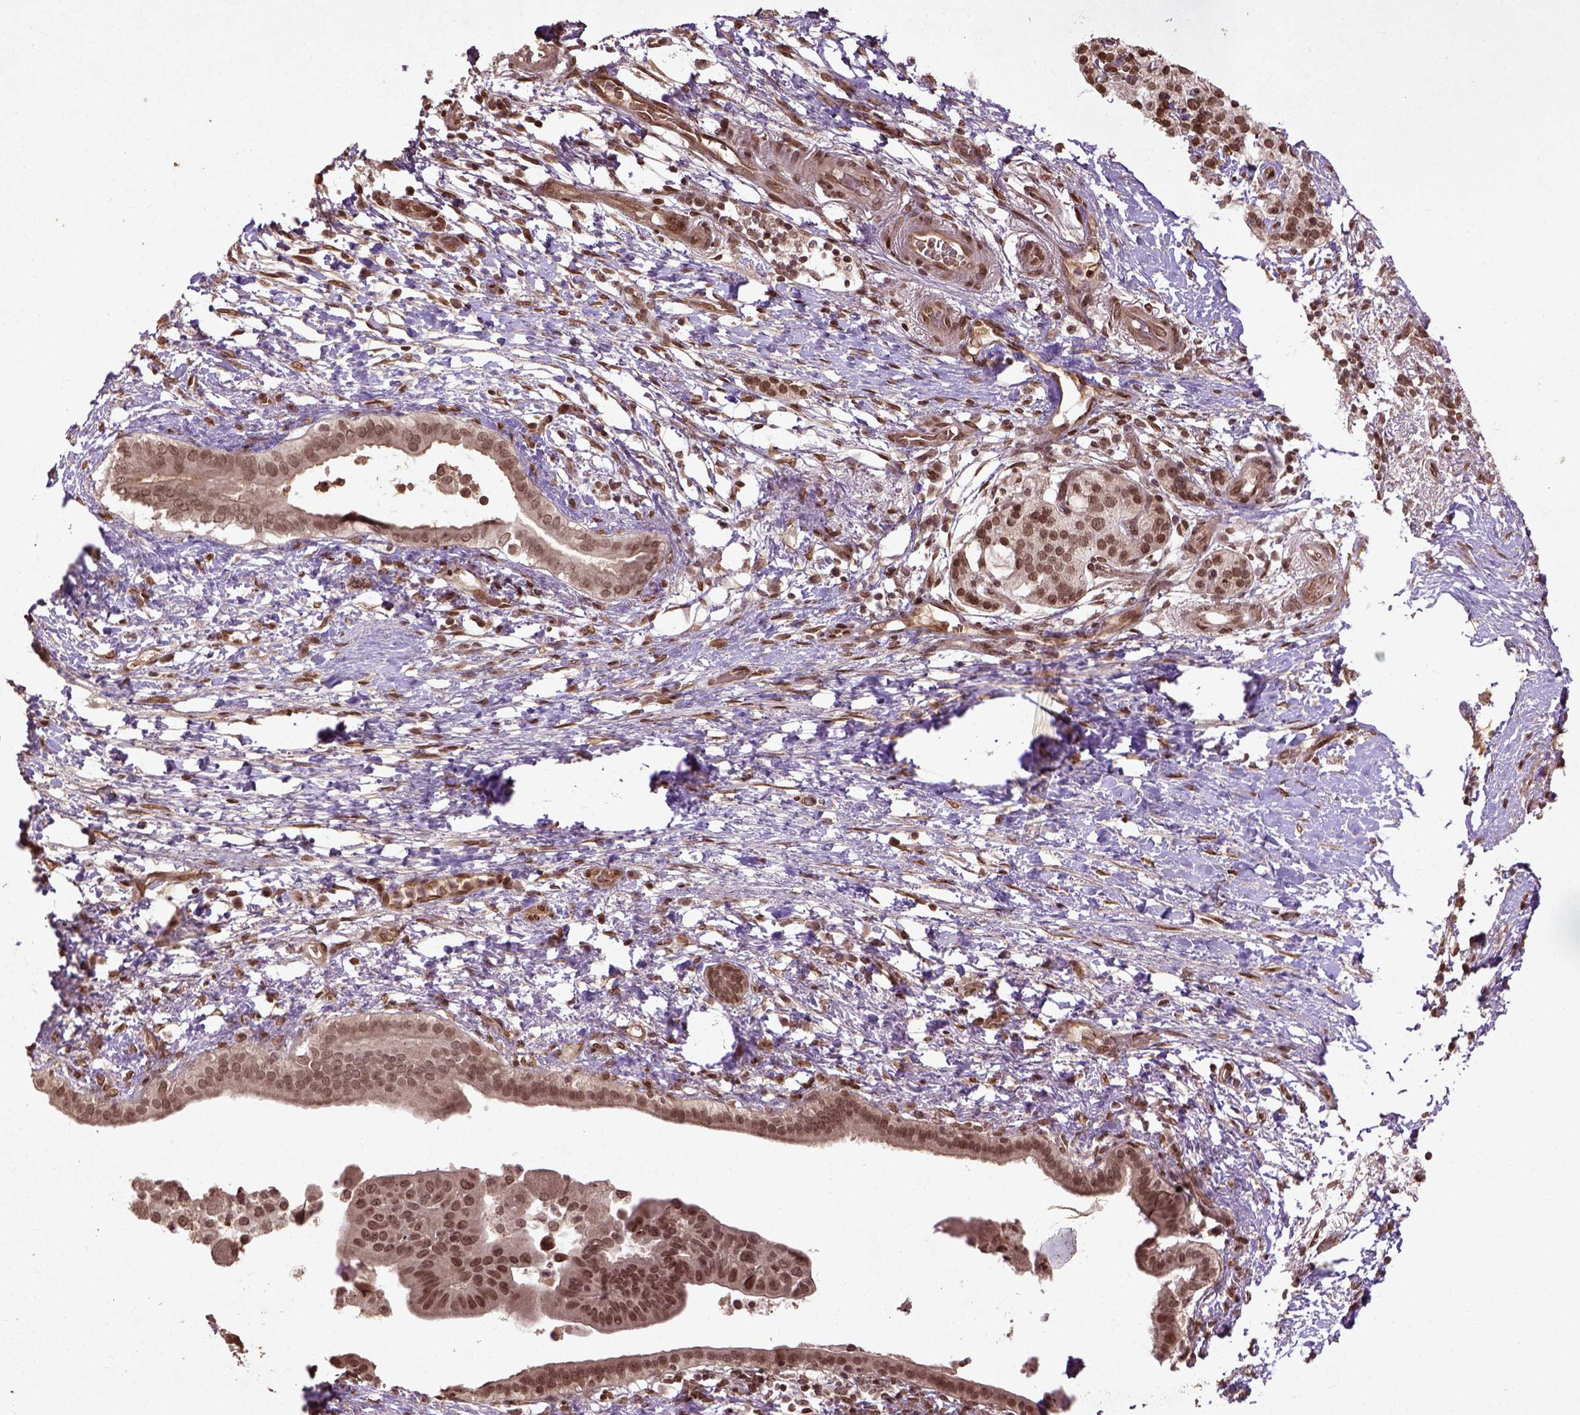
{"staining": {"intensity": "moderate", "quantity": ">75%", "location": "nuclear"}, "tissue": "pancreatic cancer", "cell_type": "Tumor cells", "image_type": "cancer", "snomed": [{"axis": "morphology", "description": "Adenocarcinoma, NOS"}, {"axis": "topography", "description": "Pancreas"}], "caption": "Immunohistochemical staining of pancreatic cancer (adenocarcinoma) demonstrates medium levels of moderate nuclear expression in about >75% of tumor cells.", "gene": "BANF1", "patient": {"sex": "female", "age": 72}}